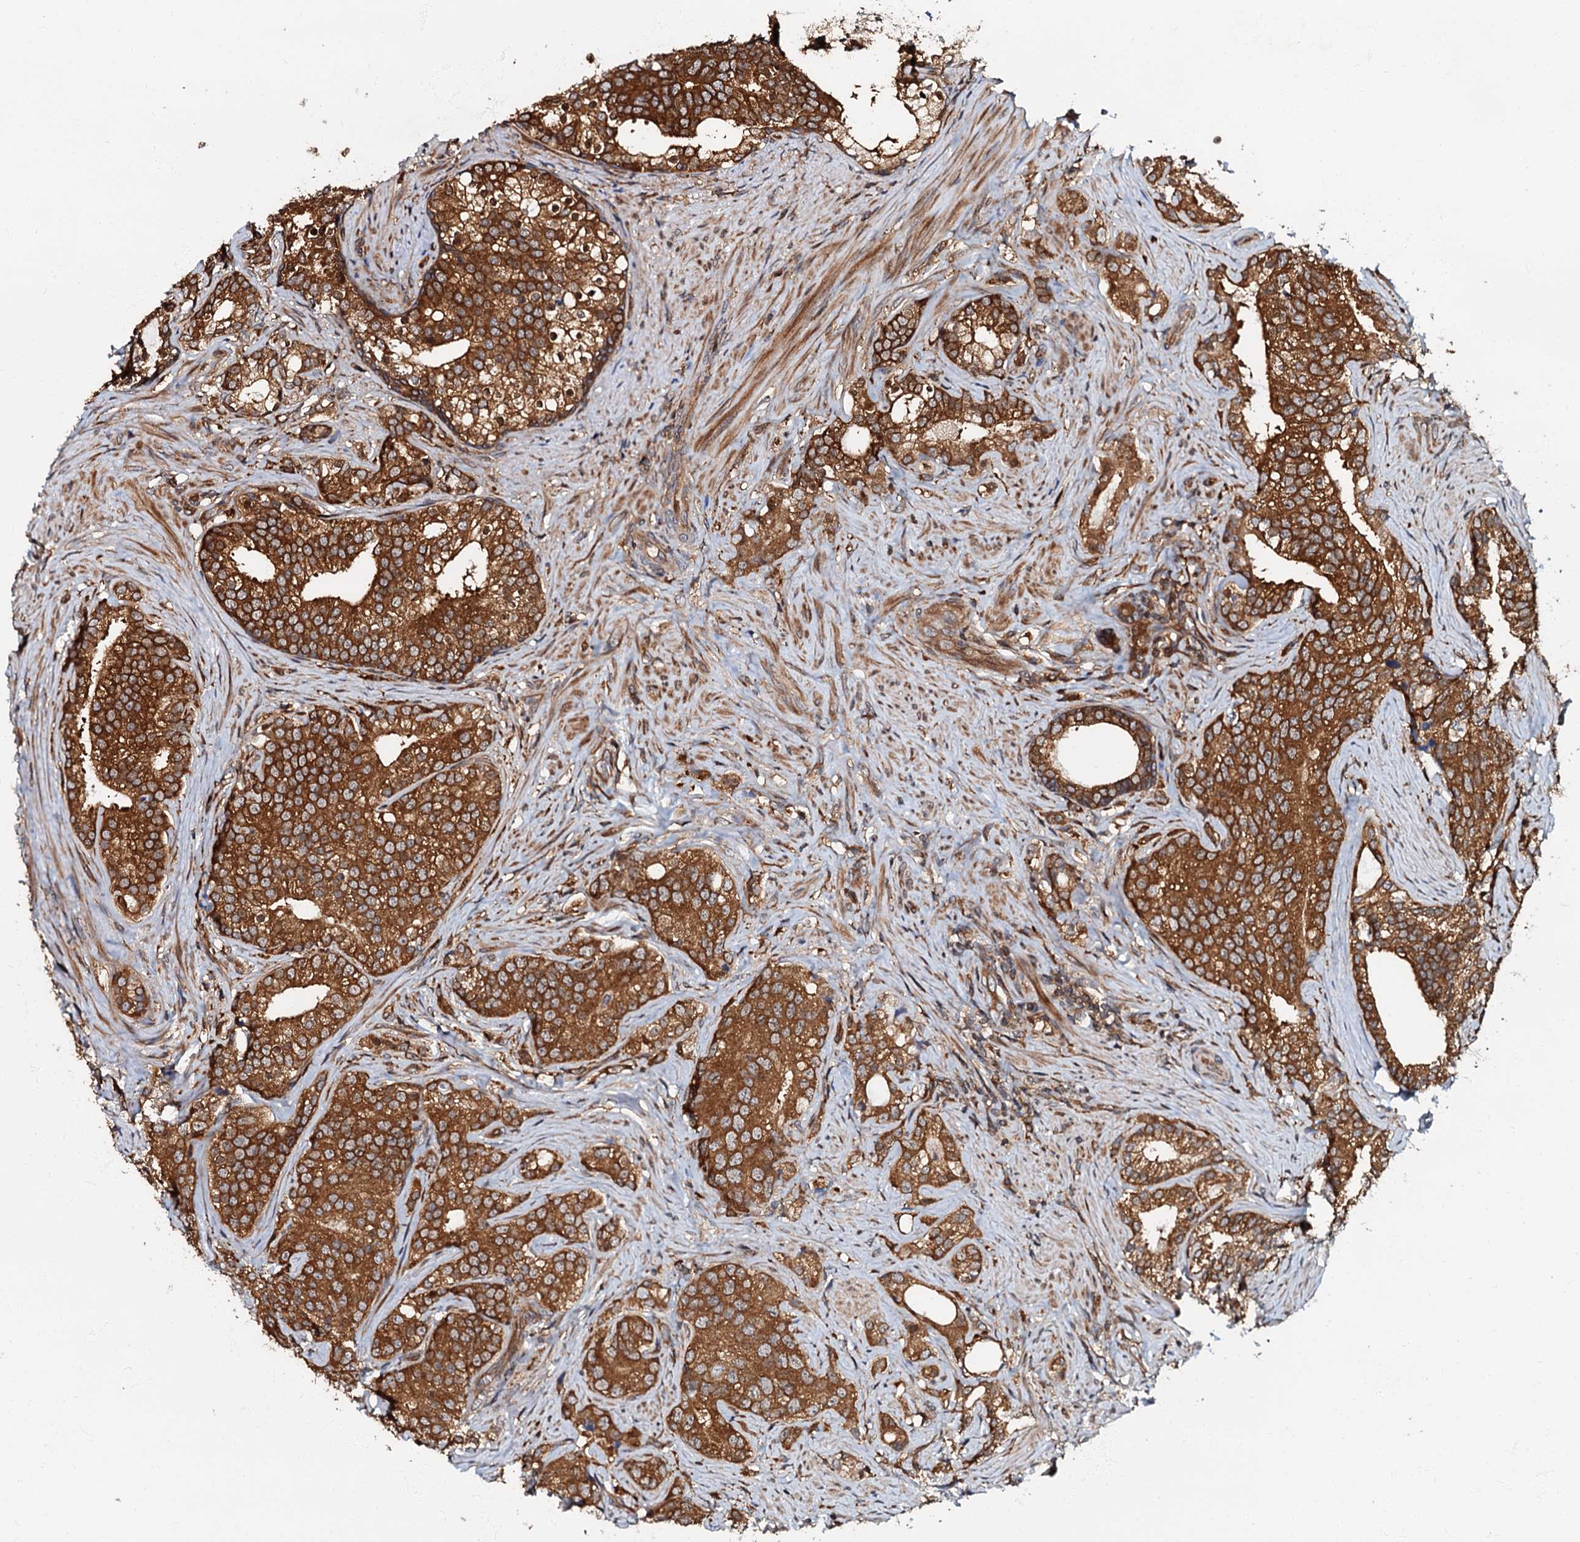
{"staining": {"intensity": "strong", "quantity": ">75%", "location": "cytoplasmic/membranous"}, "tissue": "prostate cancer", "cell_type": "Tumor cells", "image_type": "cancer", "snomed": [{"axis": "morphology", "description": "Adenocarcinoma, Low grade"}, {"axis": "topography", "description": "Prostate"}], "caption": "Strong cytoplasmic/membranous protein positivity is identified in approximately >75% of tumor cells in adenocarcinoma (low-grade) (prostate).", "gene": "OSBP", "patient": {"sex": "male", "age": 71}}